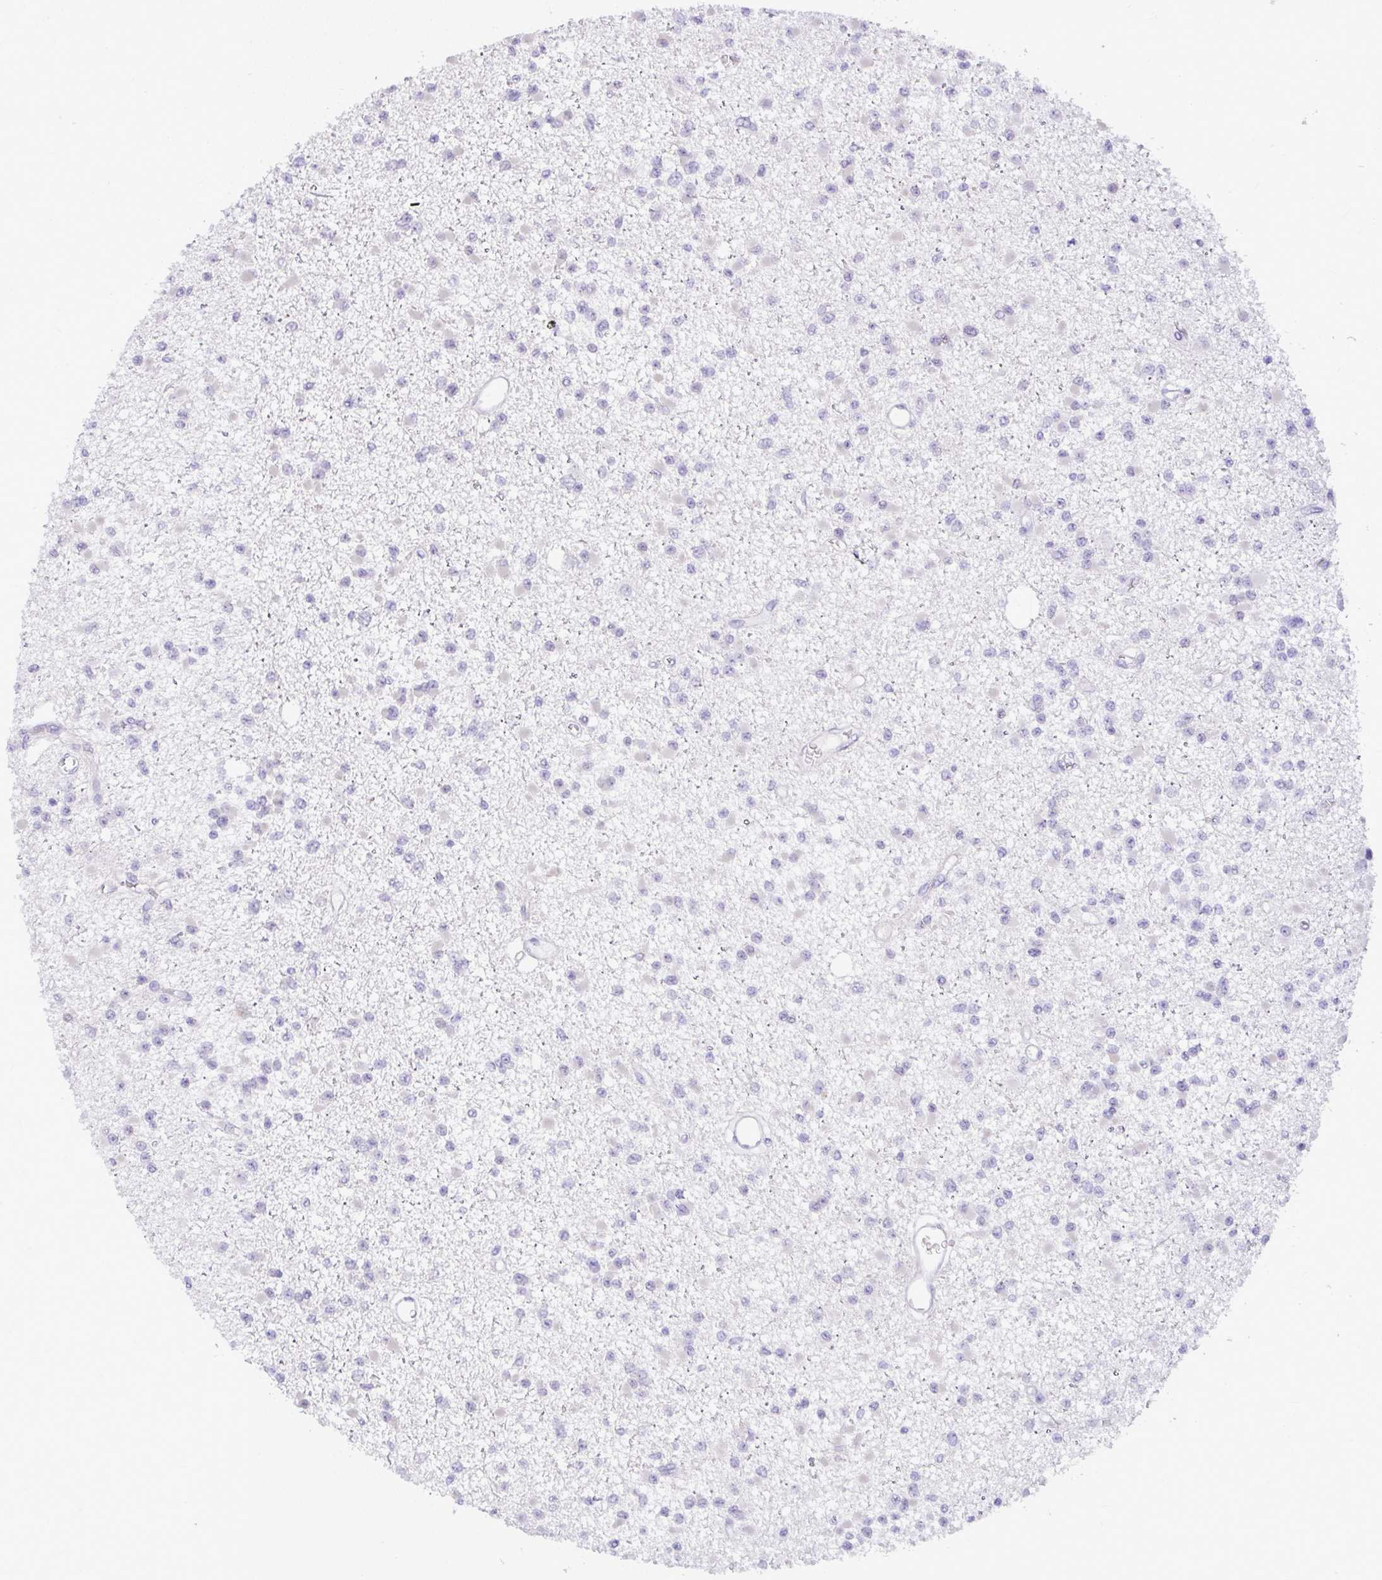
{"staining": {"intensity": "negative", "quantity": "none", "location": "none"}, "tissue": "glioma", "cell_type": "Tumor cells", "image_type": "cancer", "snomed": [{"axis": "morphology", "description": "Glioma, malignant, Low grade"}, {"axis": "topography", "description": "Brain"}], "caption": "Human glioma stained for a protein using IHC displays no positivity in tumor cells.", "gene": "ZNF485", "patient": {"sex": "female", "age": 22}}